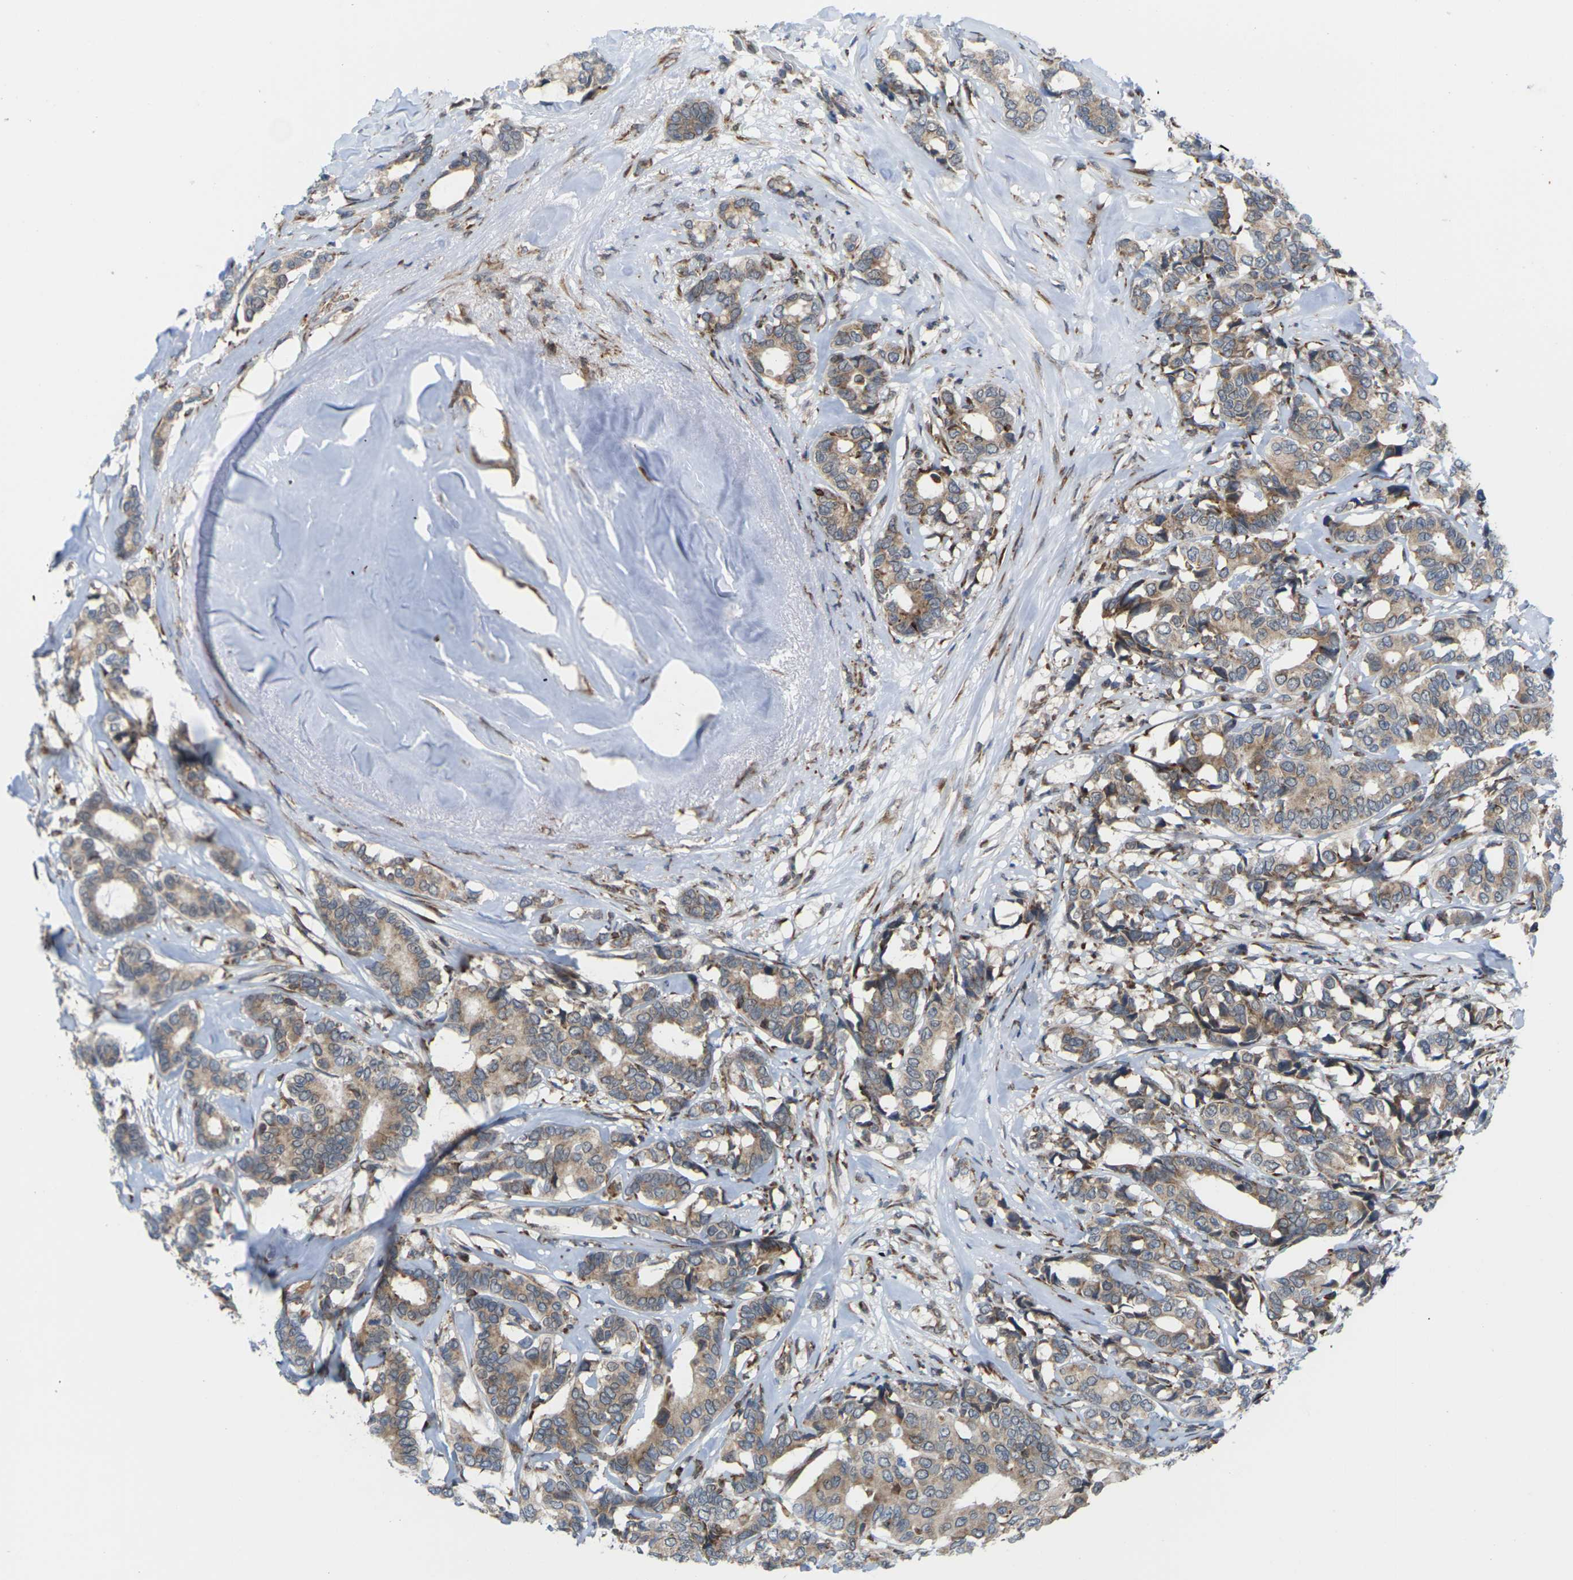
{"staining": {"intensity": "weak", "quantity": ">75%", "location": "cytoplasmic/membranous"}, "tissue": "breast cancer", "cell_type": "Tumor cells", "image_type": "cancer", "snomed": [{"axis": "morphology", "description": "Duct carcinoma"}, {"axis": "topography", "description": "Breast"}], "caption": "IHC of human breast cancer reveals low levels of weak cytoplasmic/membranous positivity in approximately >75% of tumor cells.", "gene": "PDZK1IP1", "patient": {"sex": "female", "age": 87}}